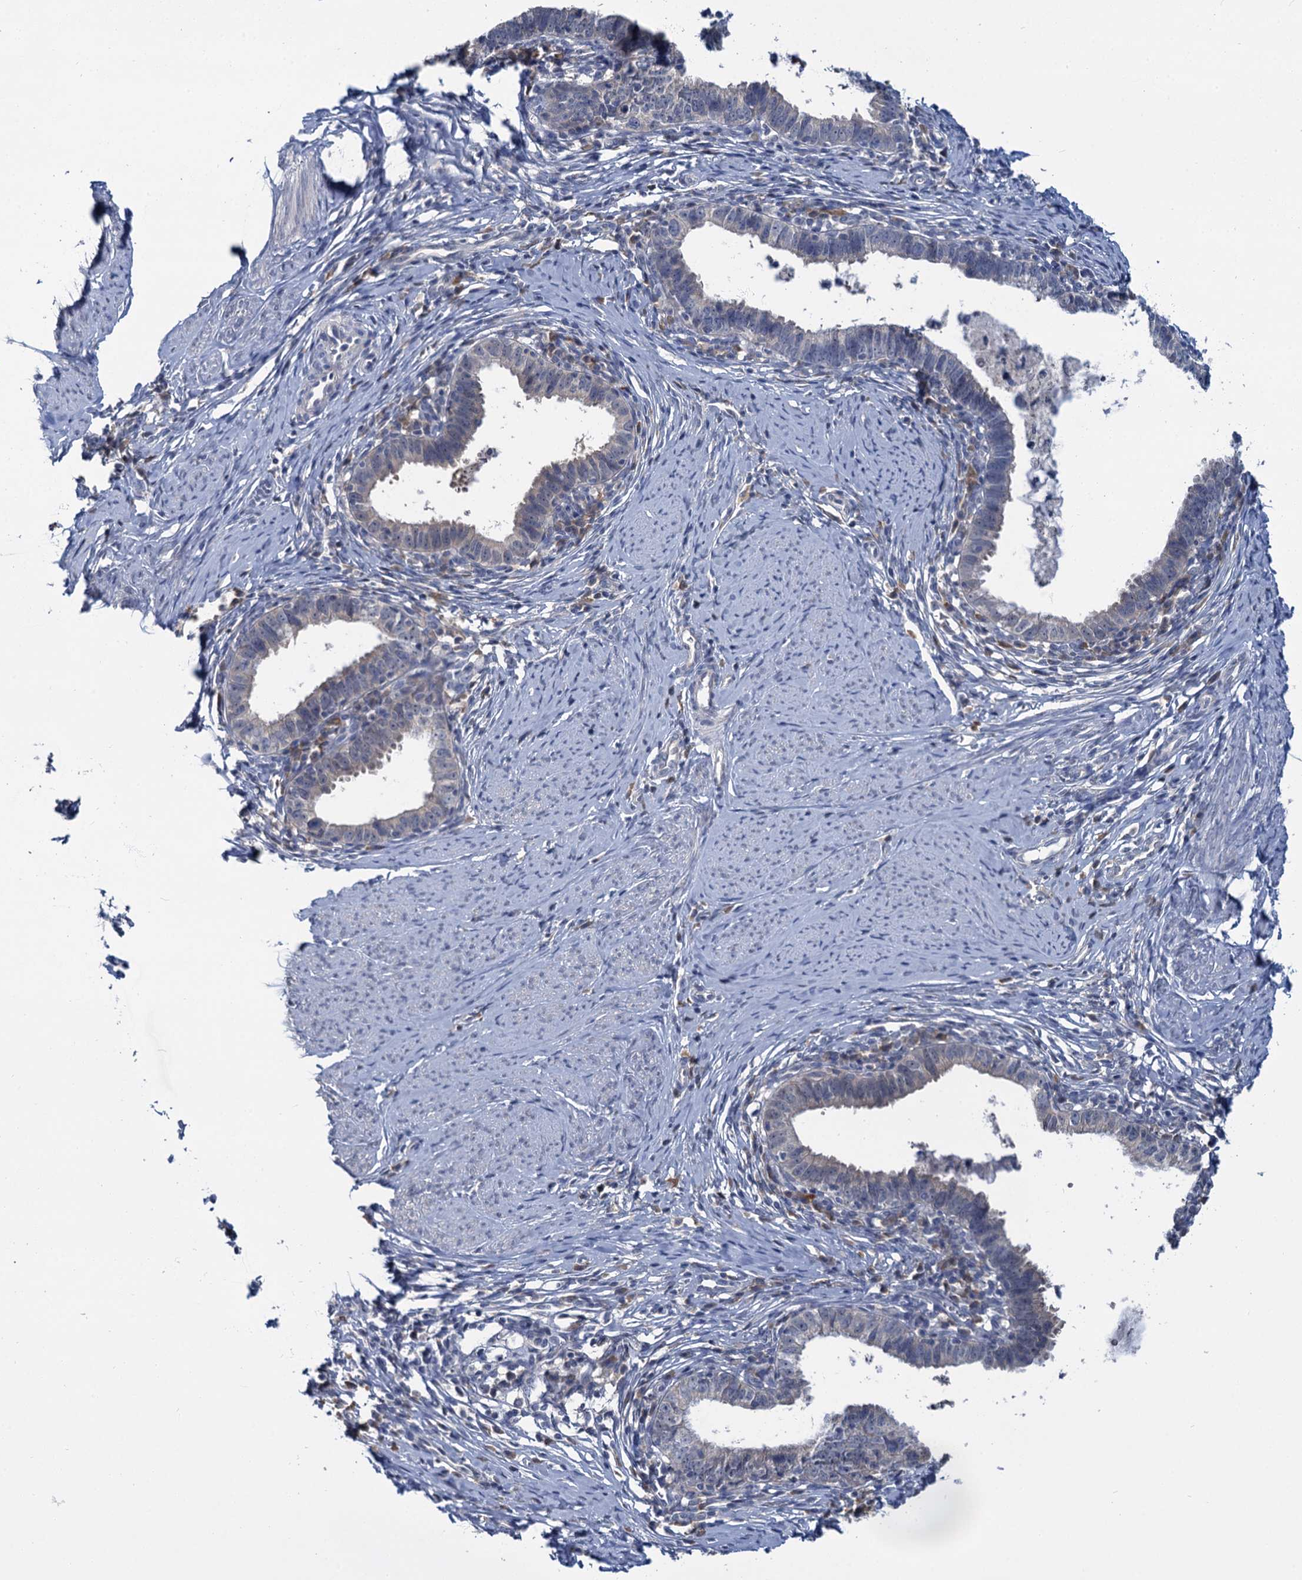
{"staining": {"intensity": "negative", "quantity": "none", "location": "none"}, "tissue": "cervical cancer", "cell_type": "Tumor cells", "image_type": "cancer", "snomed": [{"axis": "morphology", "description": "Adenocarcinoma, NOS"}, {"axis": "topography", "description": "Cervix"}], "caption": "An immunohistochemistry histopathology image of cervical cancer (adenocarcinoma) is shown. There is no staining in tumor cells of cervical cancer (adenocarcinoma).", "gene": "ANKRD42", "patient": {"sex": "female", "age": 36}}